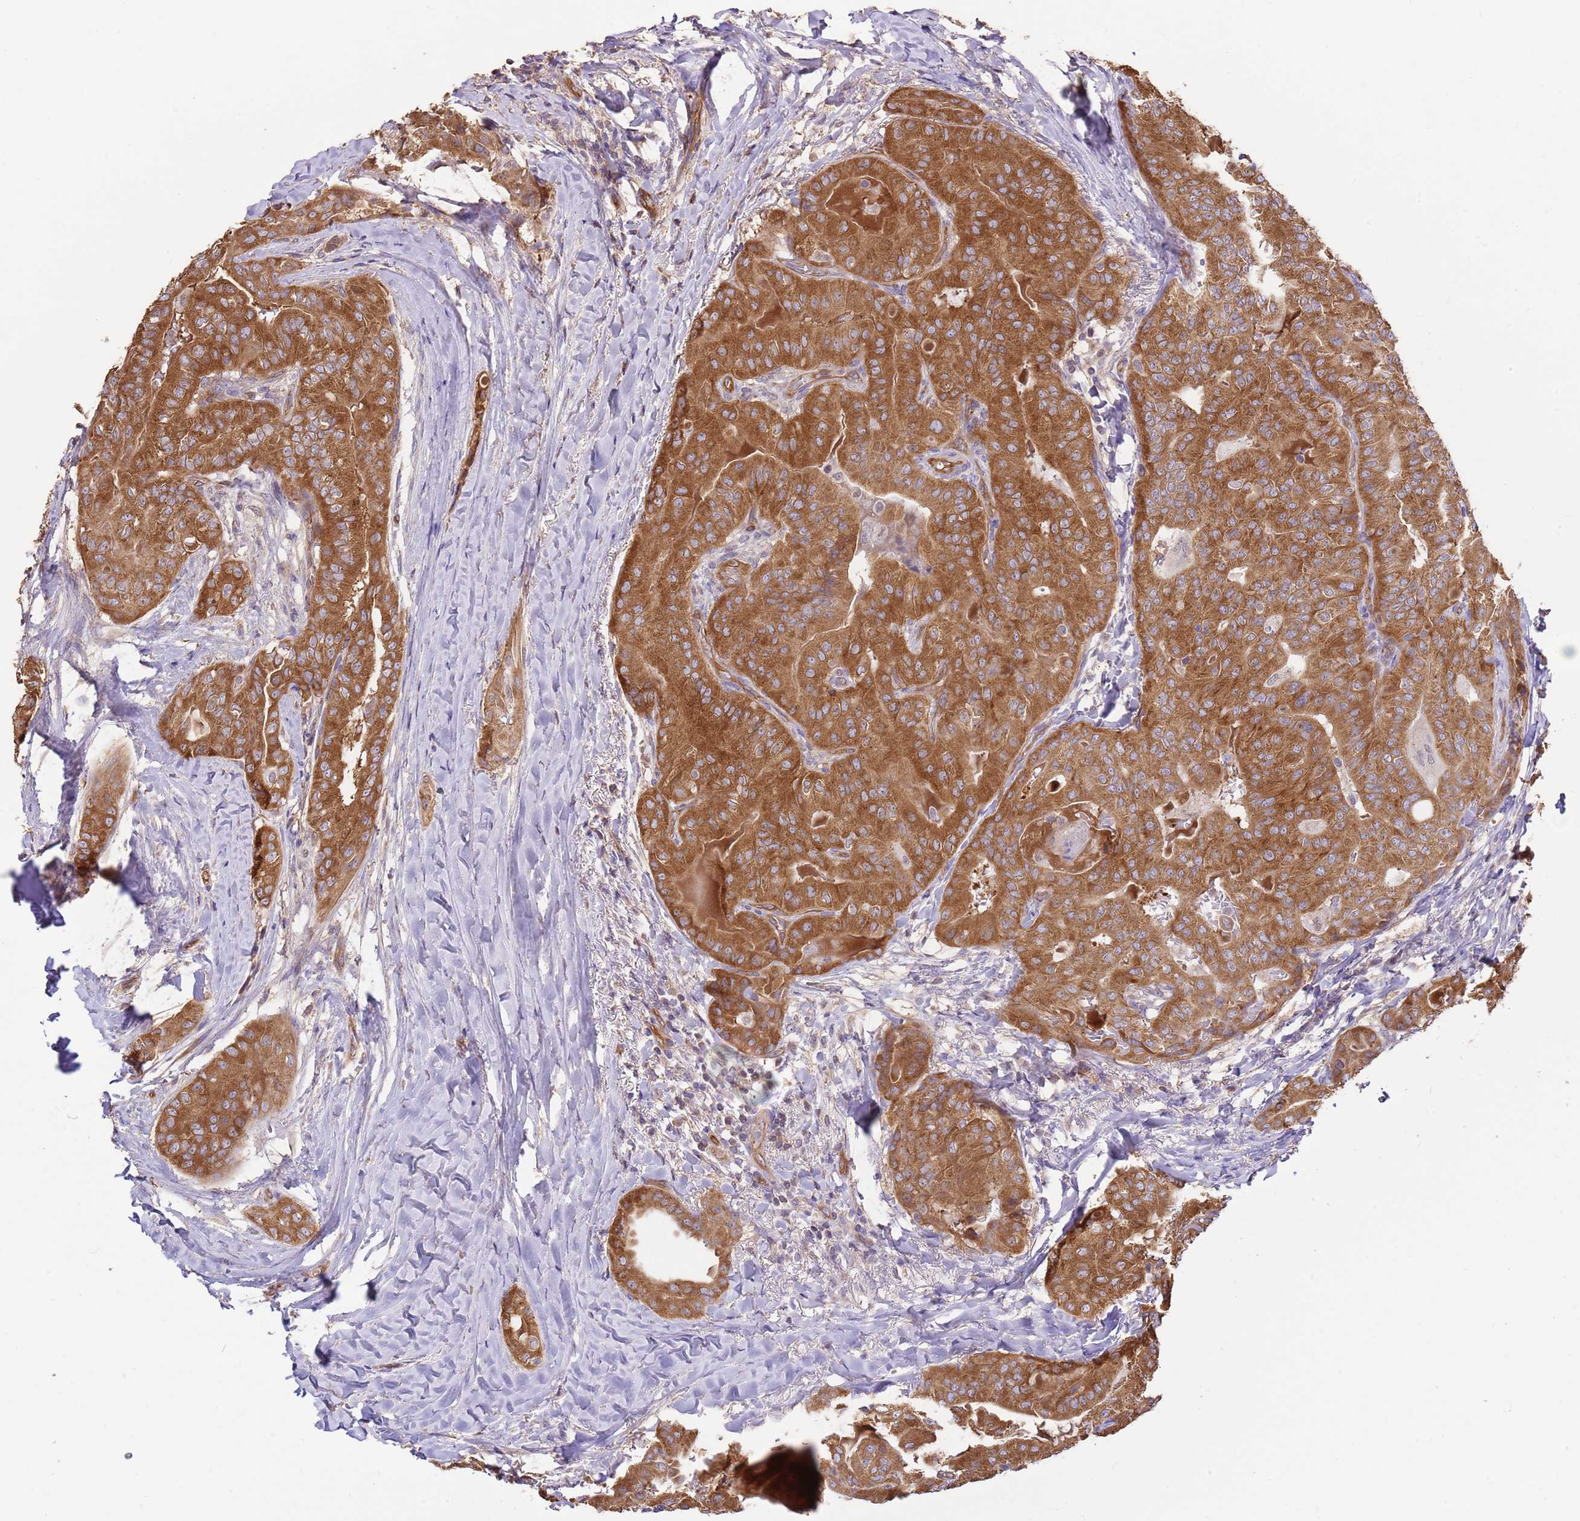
{"staining": {"intensity": "strong", "quantity": ">75%", "location": "cytoplasmic/membranous"}, "tissue": "thyroid cancer", "cell_type": "Tumor cells", "image_type": "cancer", "snomed": [{"axis": "morphology", "description": "Papillary adenocarcinoma, NOS"}, {"axis": "topography", "description": "Thyroid gland"}], "caption": "Tumor cells display high levels of strong cytoplasmic/membranous expression in approximately >75% of cells in thyroid cancer.", "gene": "DOCK9", "patient": {"sex": "female", "age": 68}}